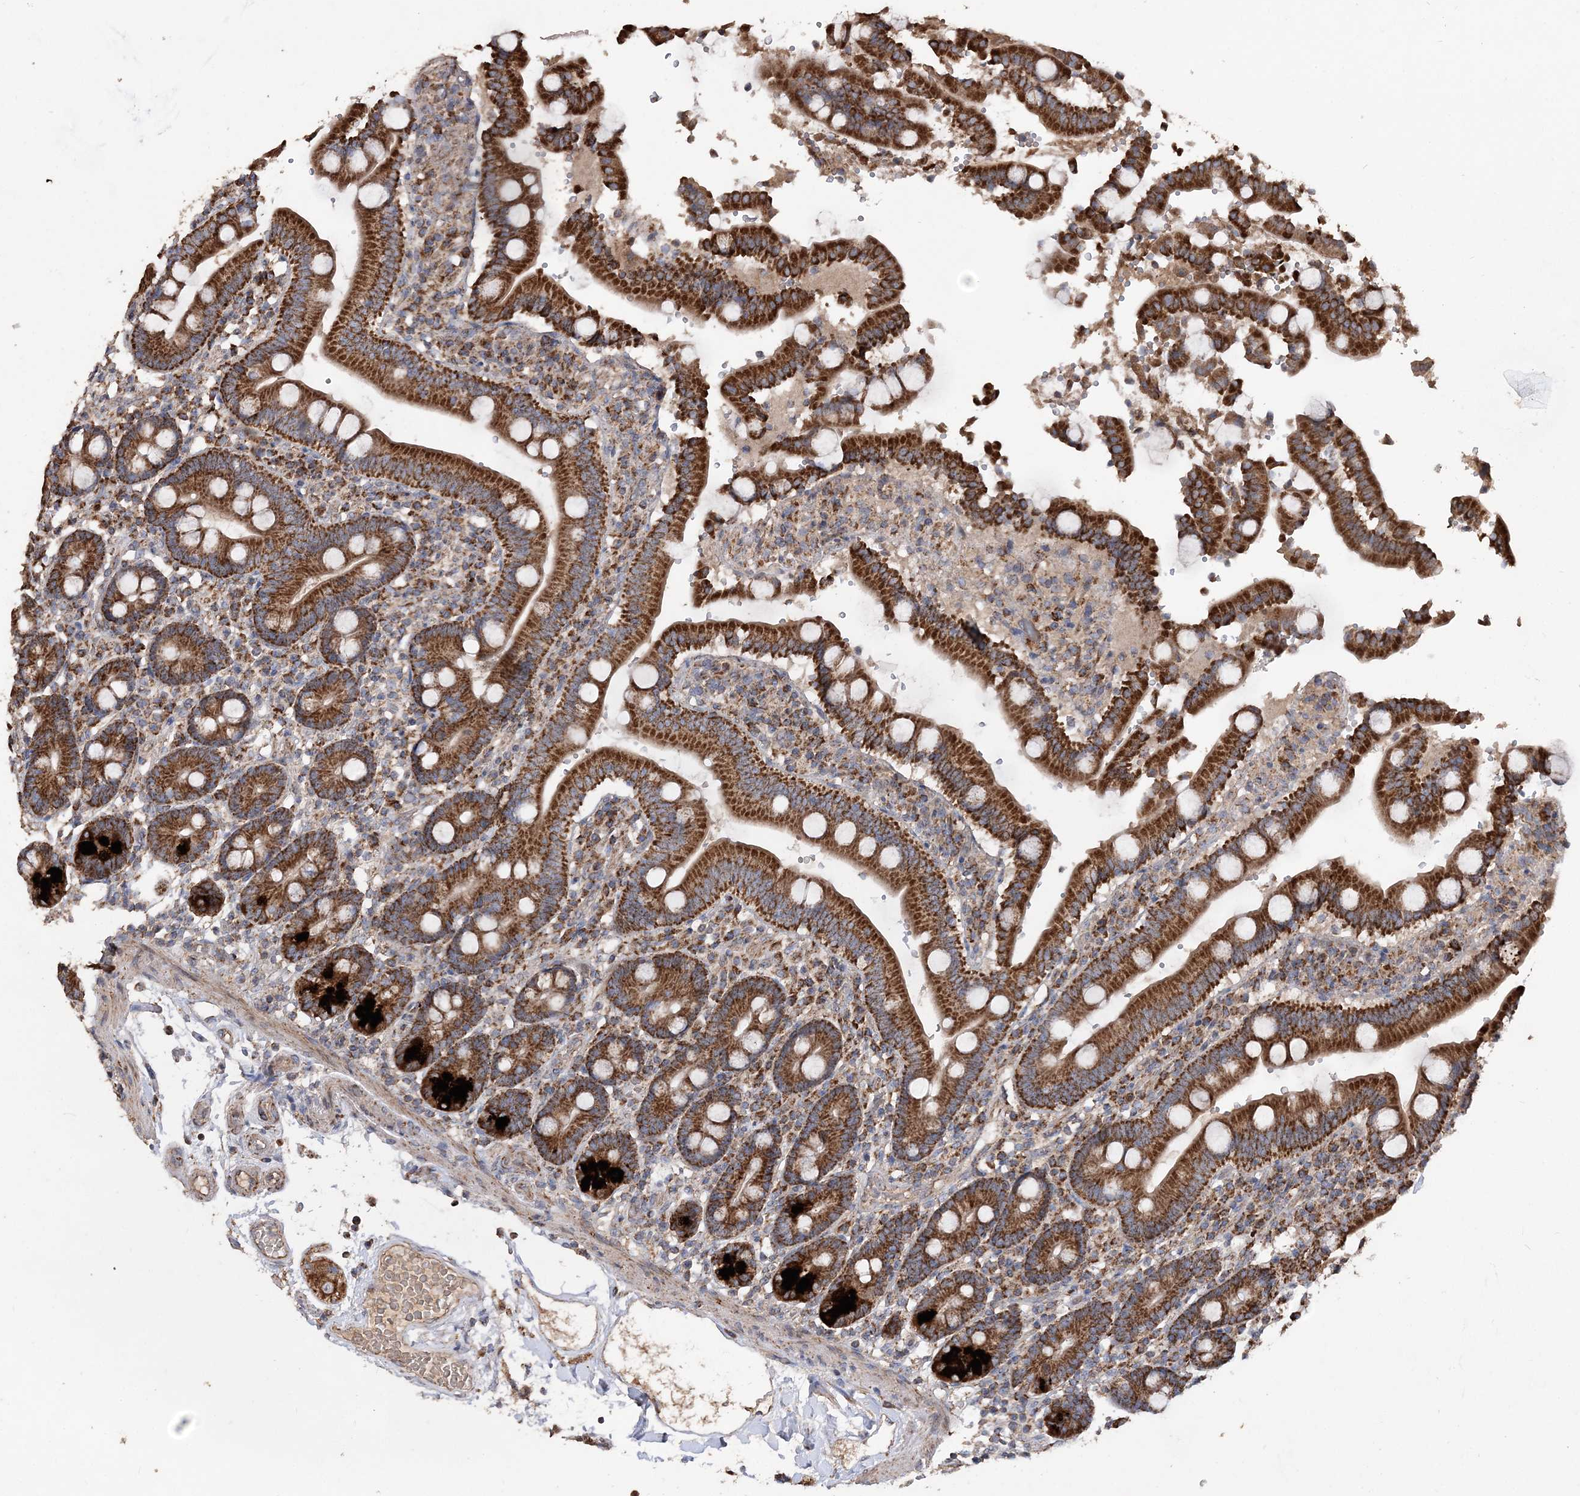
{"staining": {"intensity": "strong", "quantity": ">75%", "location": "cytoplasmic/membranous"}, "tissue": "duodenum", "cell_type": "Glandular cells", "image_type": "normal", "snomed": [{"axis": "morphology", "description": "Normal tissue, NOS"}, {"axis": "topography", "description": "Small intestine, NOS"}], "caption": "A high-resolution histopathology image shows immunohistochemistry staining of unremarkable duodenum, which shows strong cytoplasmic/membranous staining in approximately >75% of glandular cells. The staining is performed using DAB (3,3'-diaminobenzidine) brown chromogen to label protein expression. The nuclei are counter-stained blue using hematoxylin.", "gene": "POC5", "patient": {"sex": "female", "age": 71}}